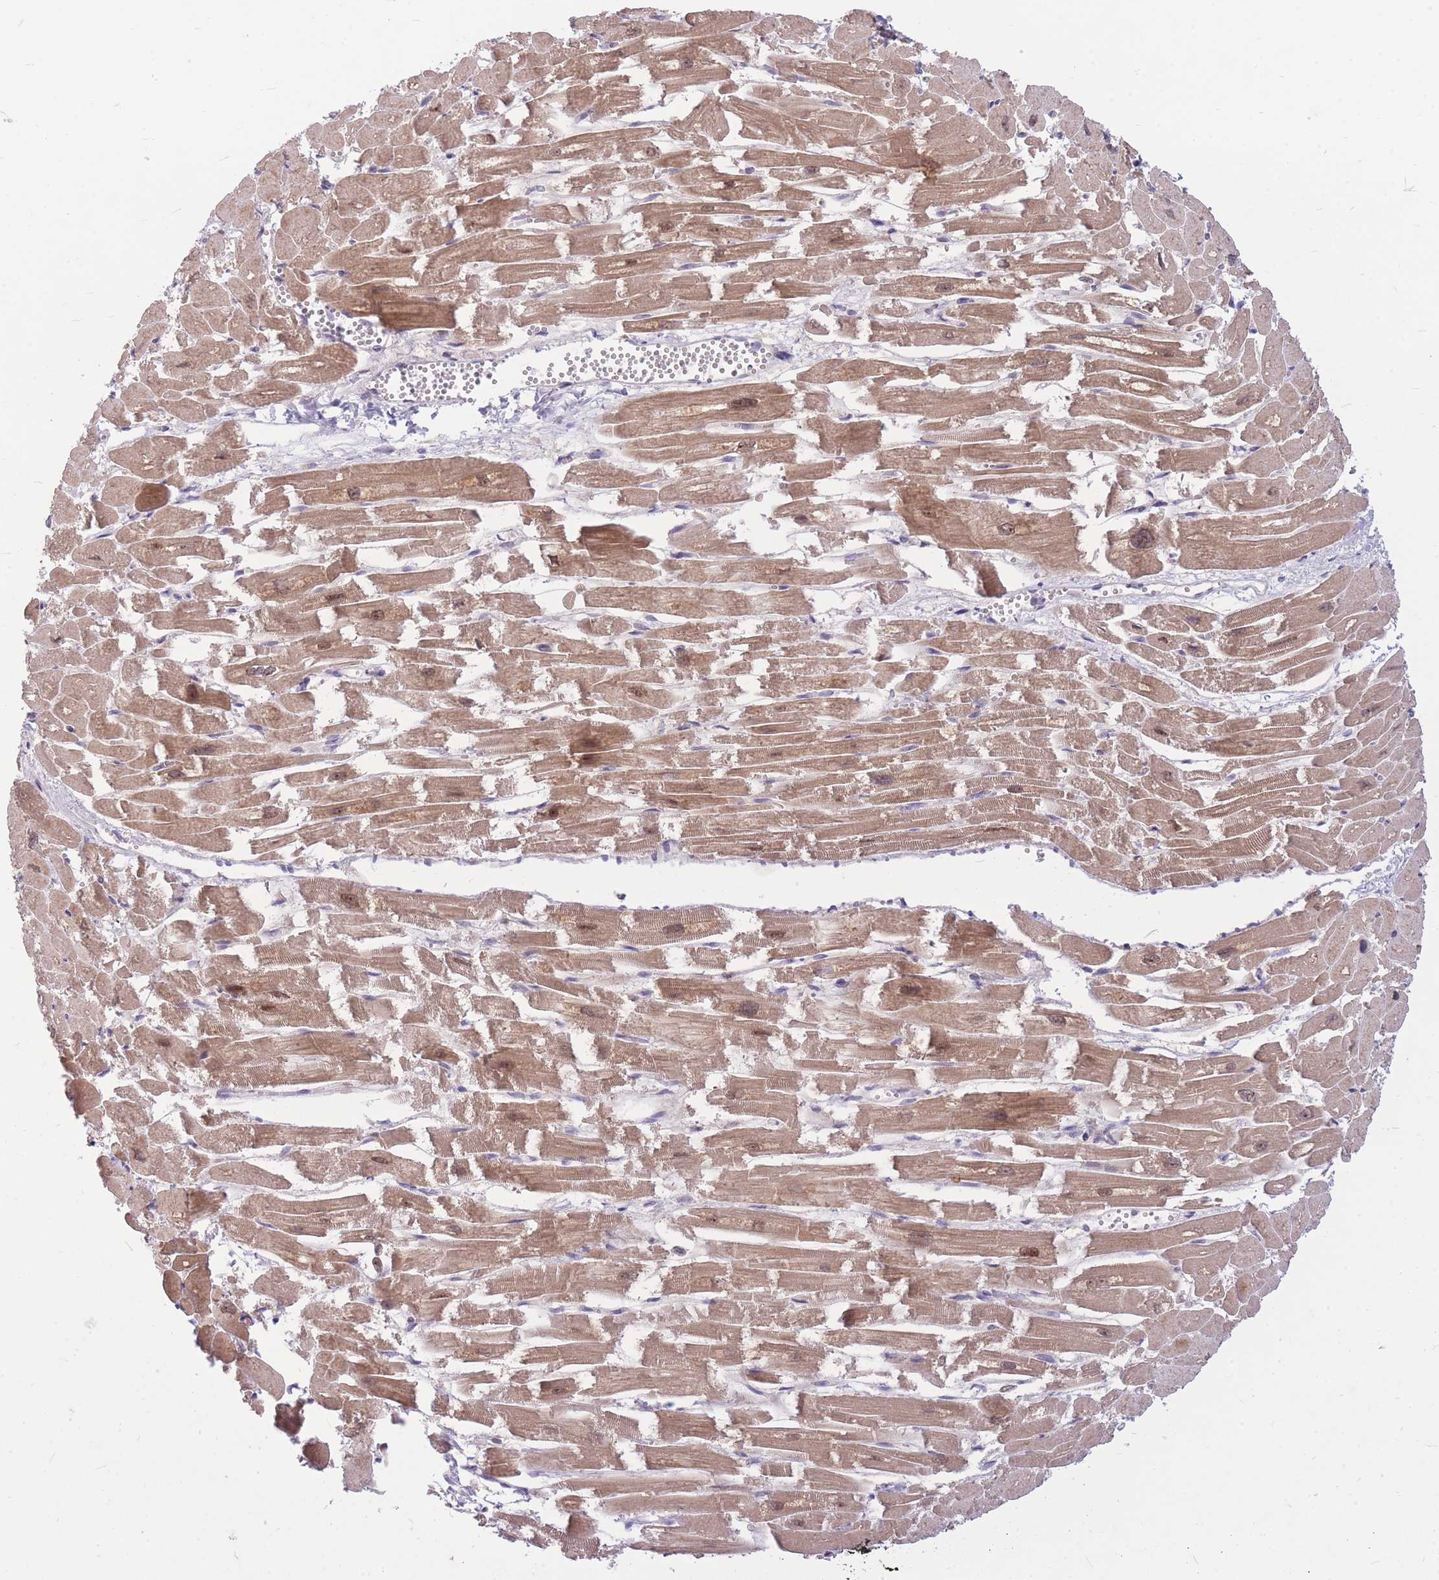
{"staining": {"intensity": "moderate", "quantity": ">75%", "location": "cytoplasmic/membranous,nuclear"}, "tissue": "heart muscle", "cell_type": "Cardiomyocytes", "image_type": "normal", "snomed": [{"axis": "morphology", "description": "Normal tissue, NOS"}, {"axis": "topography", "description": "Heart"}], "caption": "Brown immunohistochemical staining in normal human heart muscle demonstrates moderate cytoplasmic/membranous,nuclear staining in about >75% of cardiomyocytes. Using DAB (brown) and hematoxylin (blue) stains, captured at high magnification using brightfield microscopy.", "gene": "ERCC2", "patient": {"sex": "male", "age": 54}}